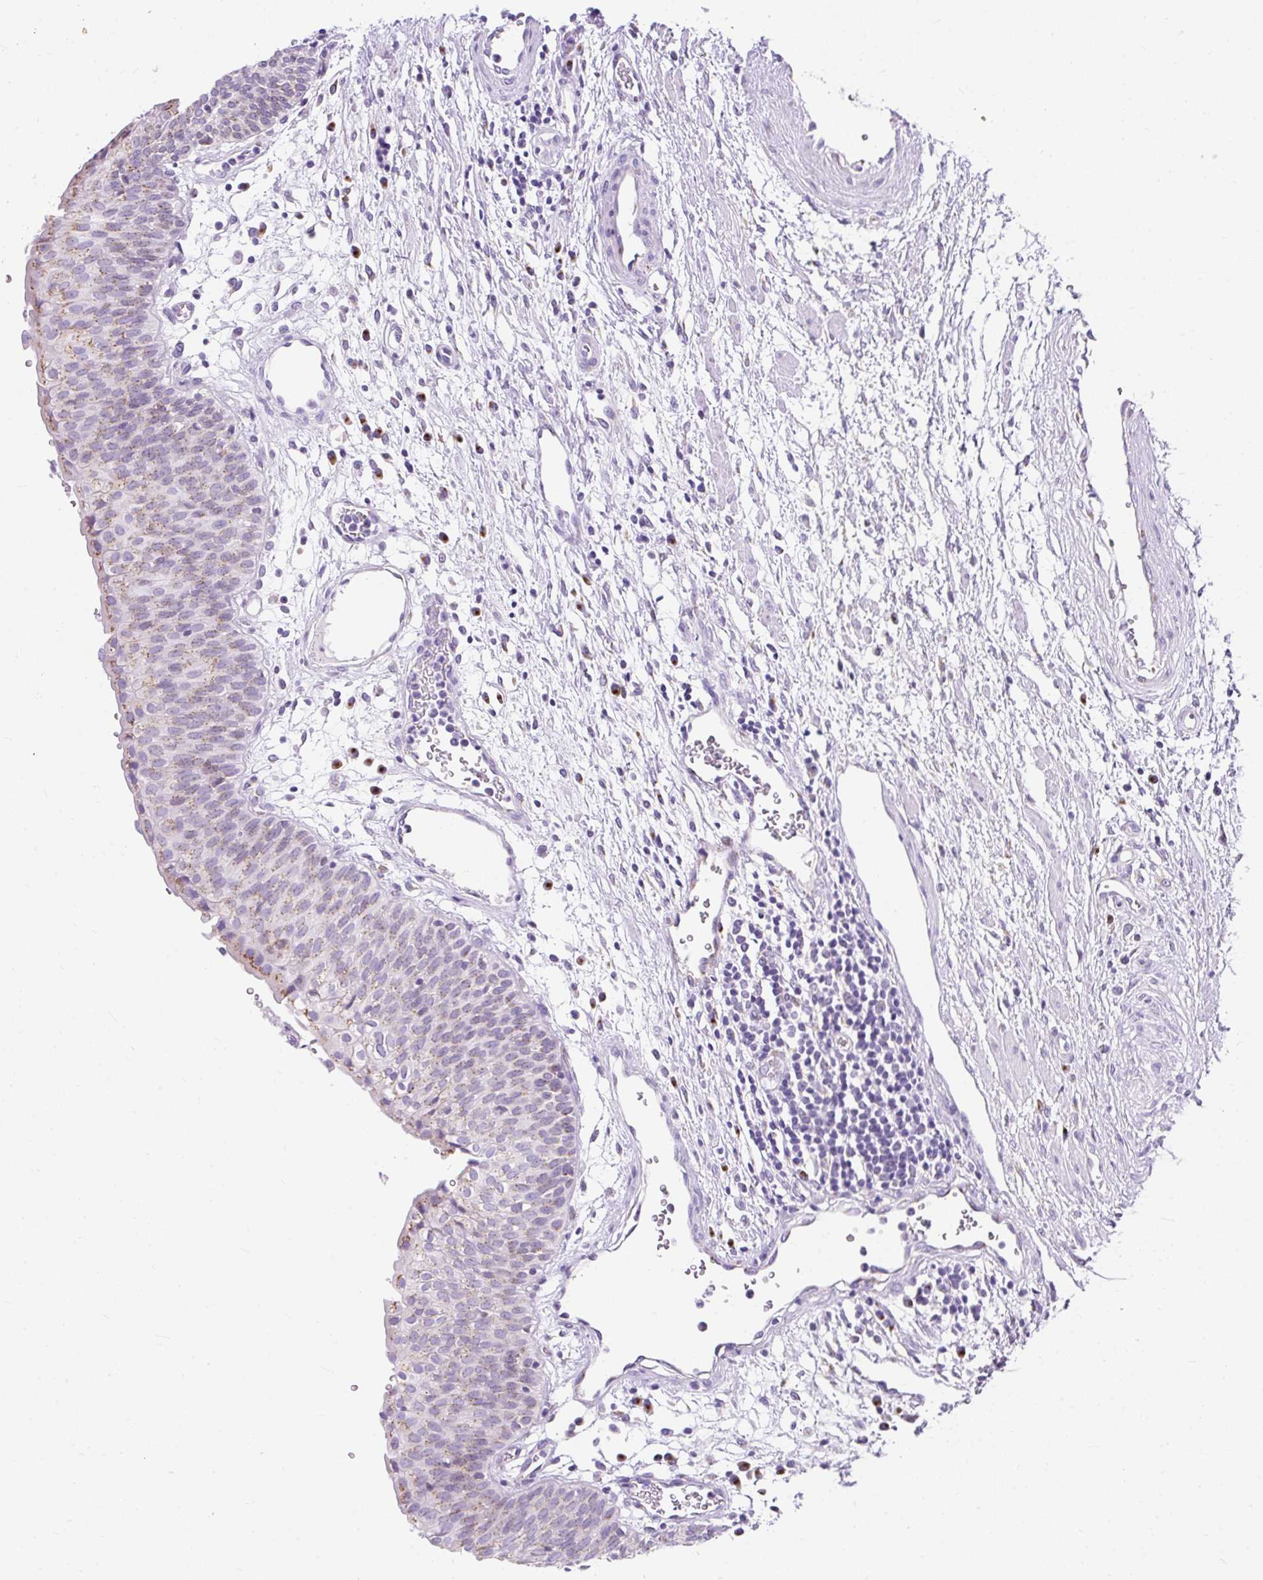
{"staining": {"intensity": "weak", "quantity": "25%-75%", "location": "cytoplasmic/membranous"}, "tissue": "urinary bladder", "cell_type": "Urothelial cells", "image_type": "normal", "snomed": [{"axis": "morphology", "description": "Normal tissue, NOS"}, {"axis": "topography", "description": "Urinary bladder"}], "caption": "Immunohistochemical staining of unremarkable urinary bladder reveals weak cytoplasmic/membranous protein expression in approximately 25%-75% of urothelial cells. (DAB (3,3'-diaminobenzidine) = brown stain, brightfield microscopy at high magnification).", "gene": "GOLGA8A", "patient": {"sex": "male", "age": 55}}